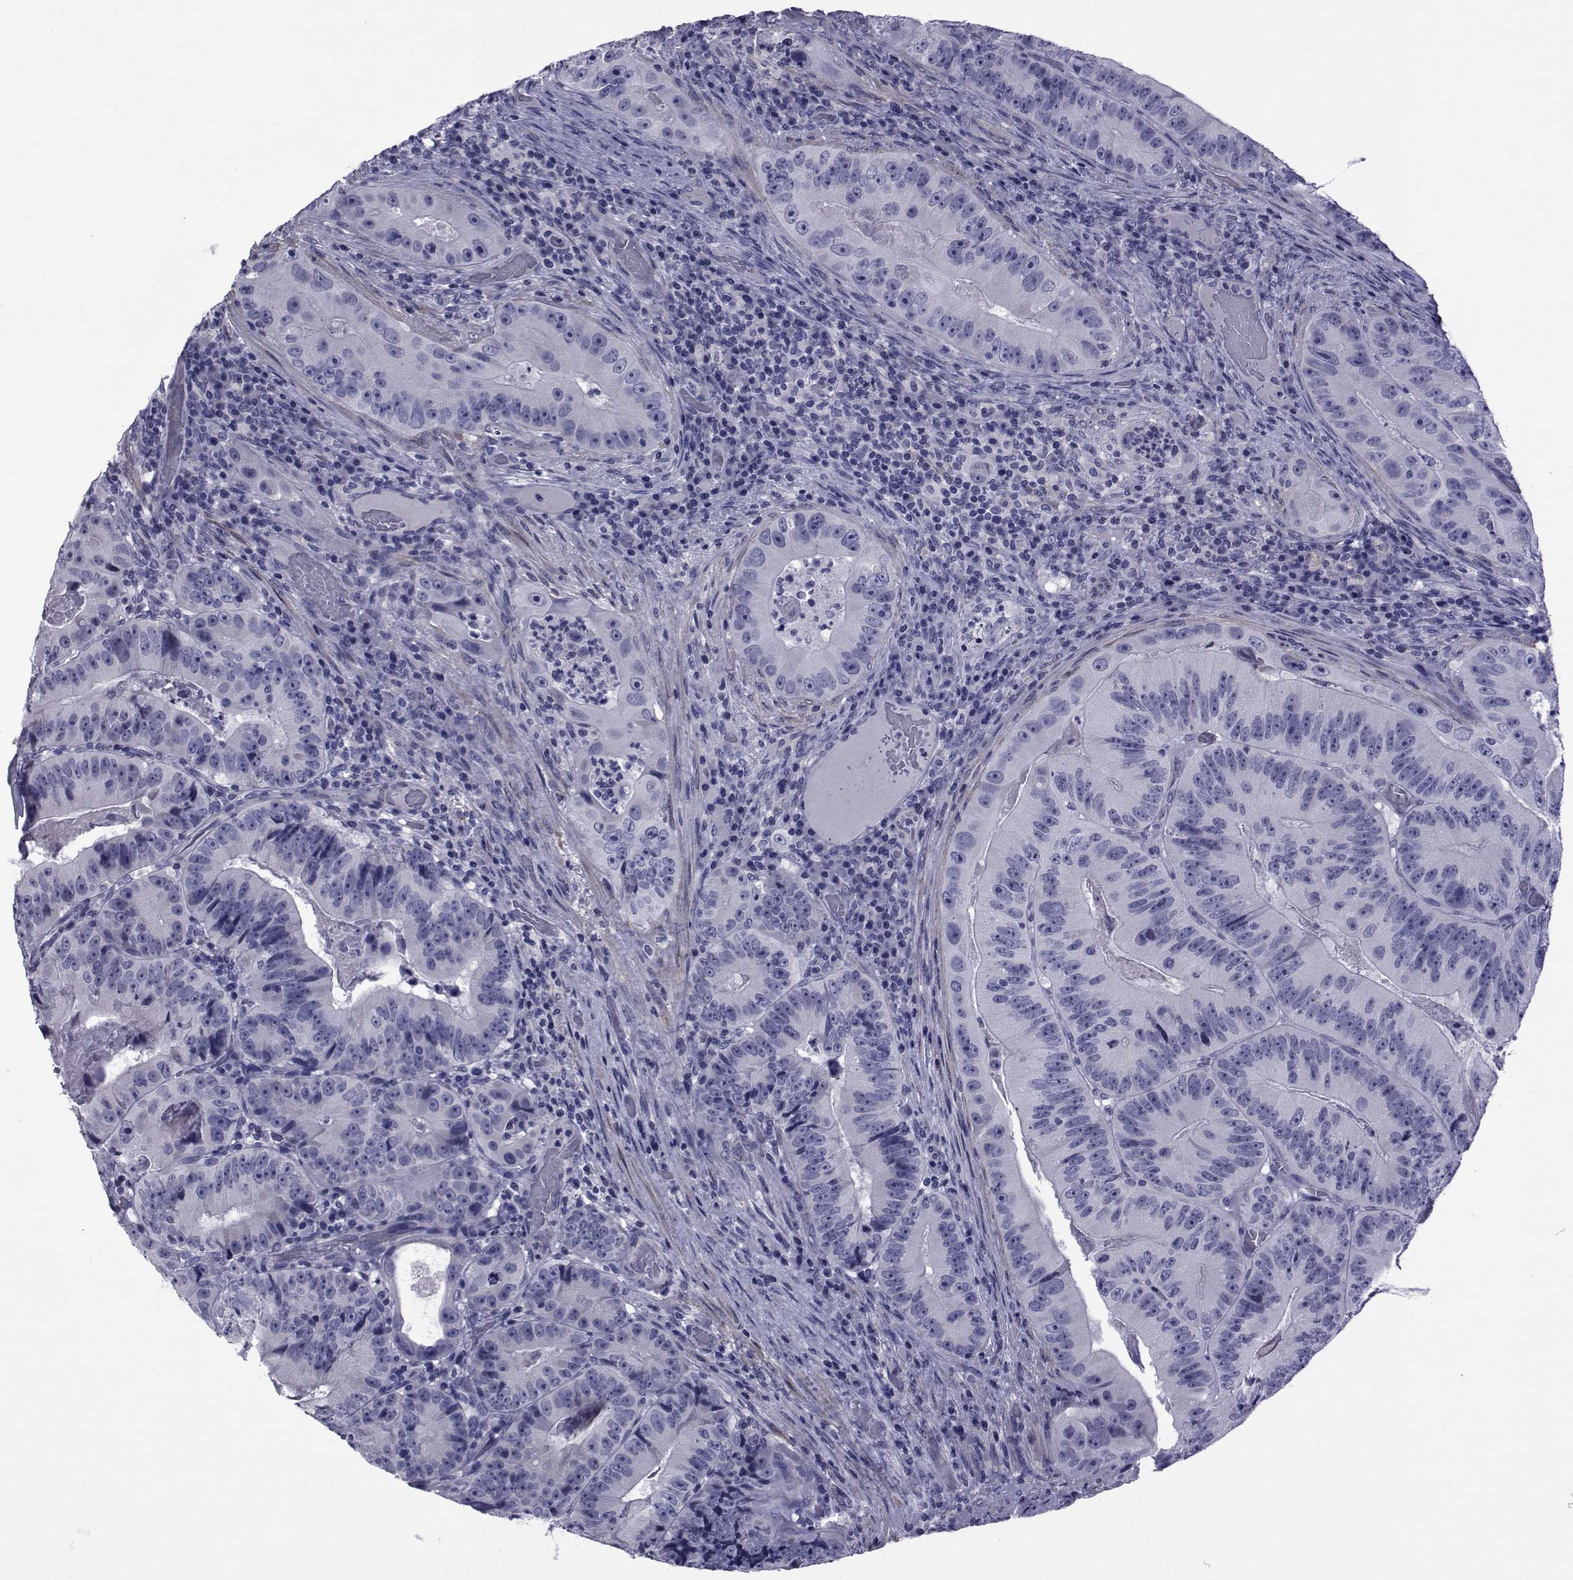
{"staining": {"intensity": "negative", "quantity": "none", "location": "none"}, "tissue": "colorectal cancer", "cell_type": "Tumor cells", "image_type": "cancer", "snomed": [{"axis": "morphology", "description": "Adenocarcinoma, NOS"}, {"axis": "topography", "description": "Colon"}], "caption": "Tumor cells show no significant expression in adenocarcinoma (colorectal).", "gene": "GKAP1", "patient": {"sex": "female", "age": 86}}